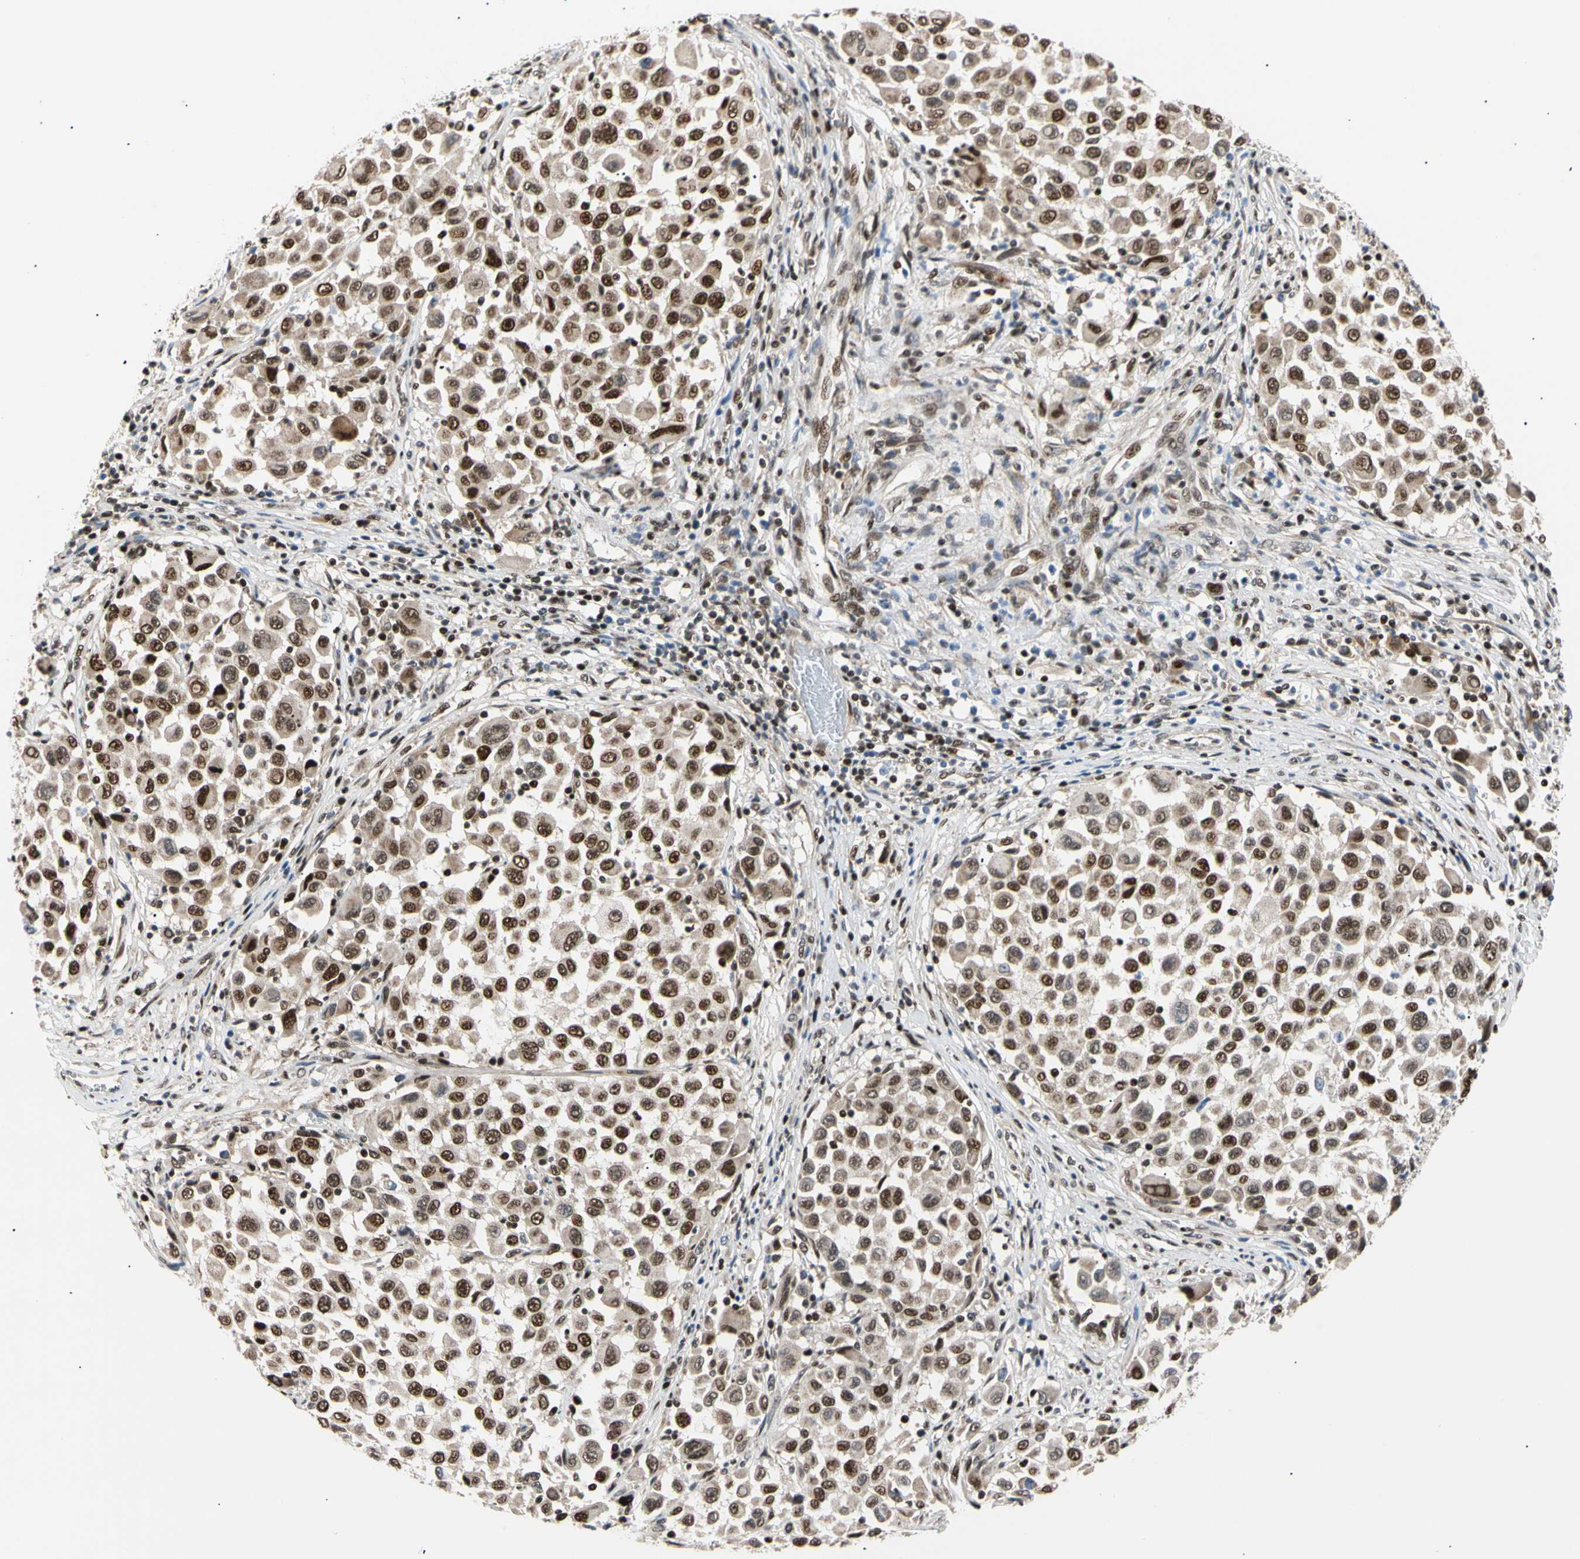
{"staining": {"intensity": "strong", "quantity": ">75%", "location": "nuclear"}, "tissue": "melanoma", "cell_type": "Tumor cells", "image_type": "cancer", "snomed": [{"axis": "morphology", "description": "Malignant melanoma, Metastatic site"}, {"axis": "topography", "description": "Lymph node"}], "caption": "Protein expression analysis of human melanoma reveals strong nuclear positivity in approximately >75% of tumor cells.", "gene": "E2F1", "patient": {"sex": "male", "age": 61}}